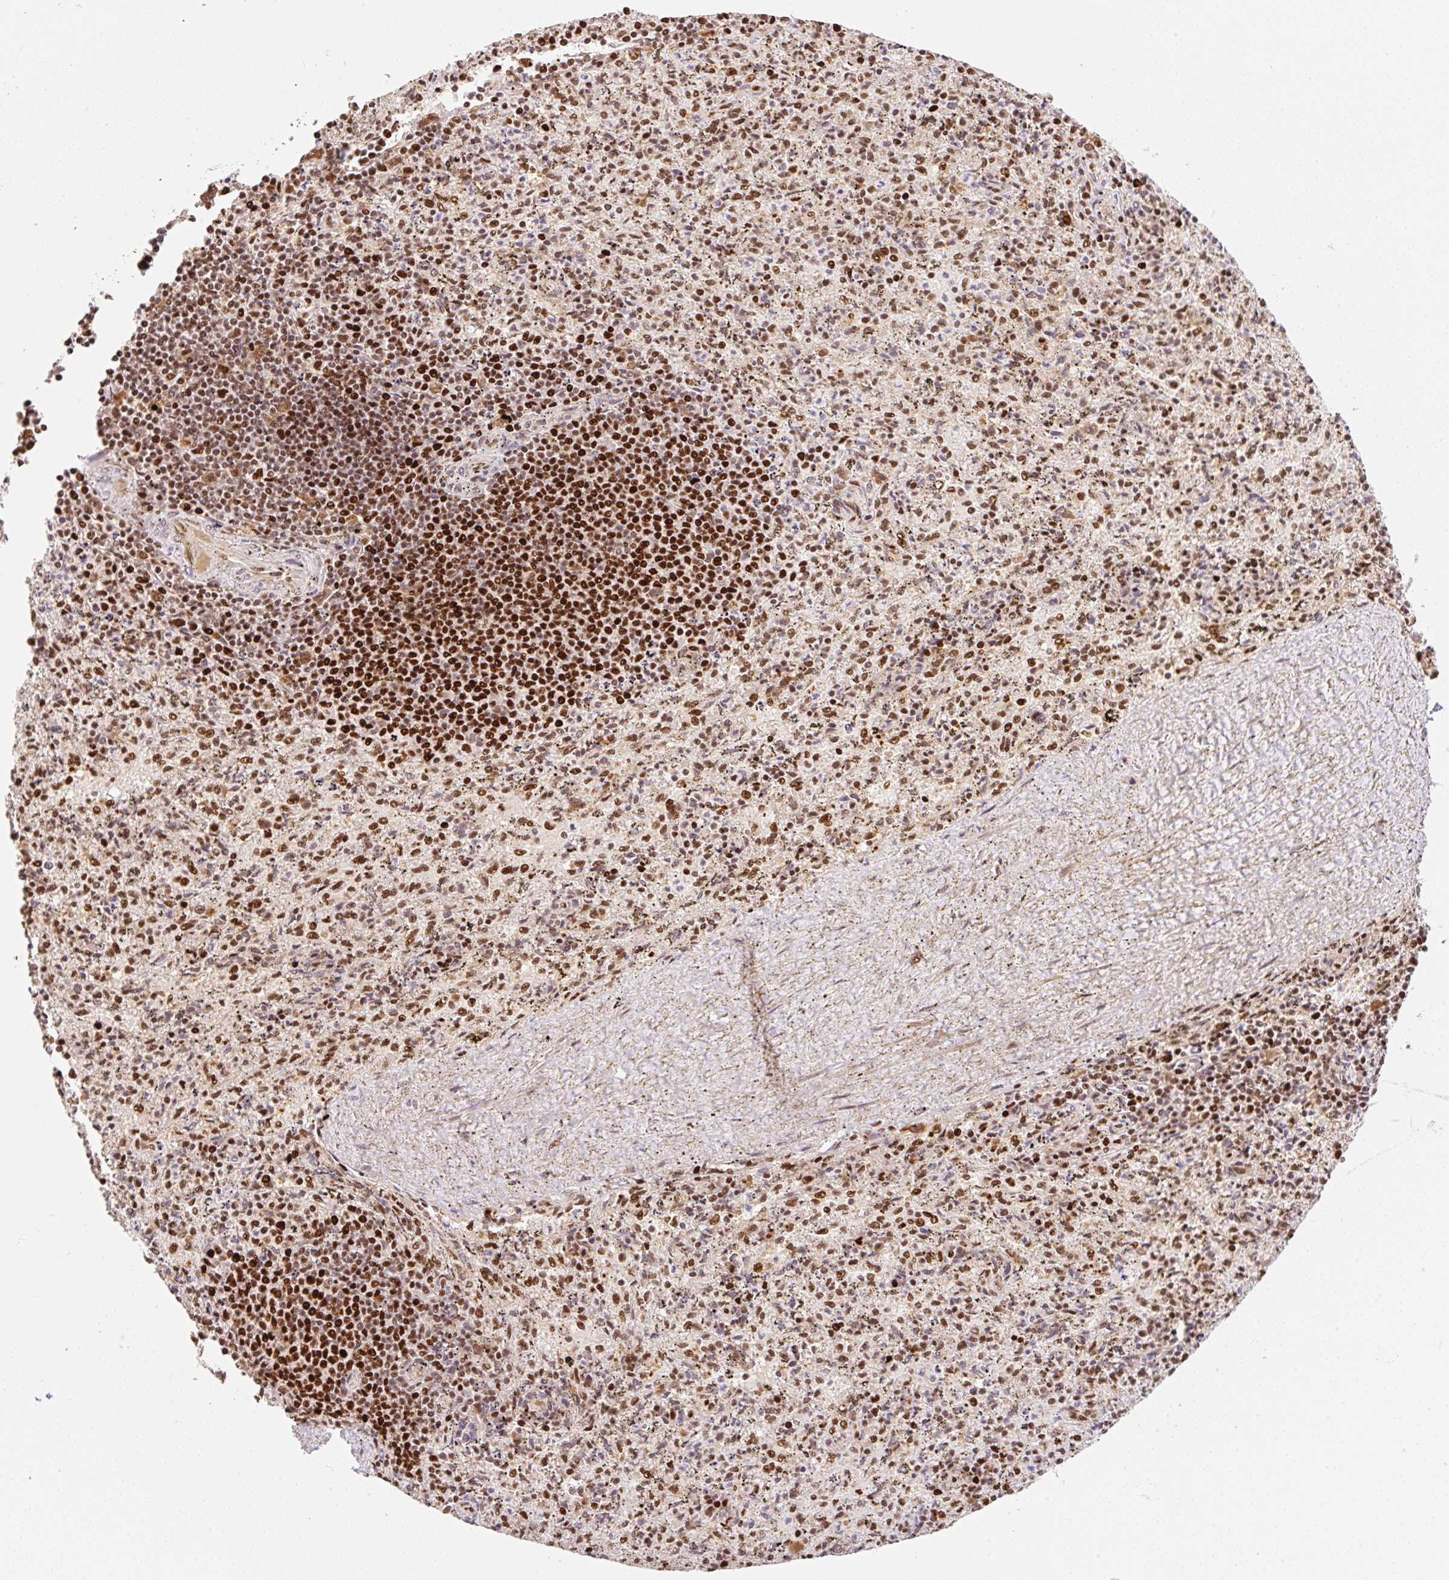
{"staining": {"intensity": "strong", "quantity": ">75%", "location": "nuclear"}, "tissue": "spleen", "cell_type": "Cells in red pulp", "image_type": "normal", "snomed": [{"axis": "morphology", "description": "Normal tissue, NOS"}, {"axis": "topography", "description": "Spleen"}], "caption": "Strong nuclear protein expression is appreciated in approximately >75% of cells in red pulp in spleen. (DAB IHC, brown staining for protein, blue staining for nuclei).", "gene": "GPR139", "patient": {"sex": "male", "age": 57}}